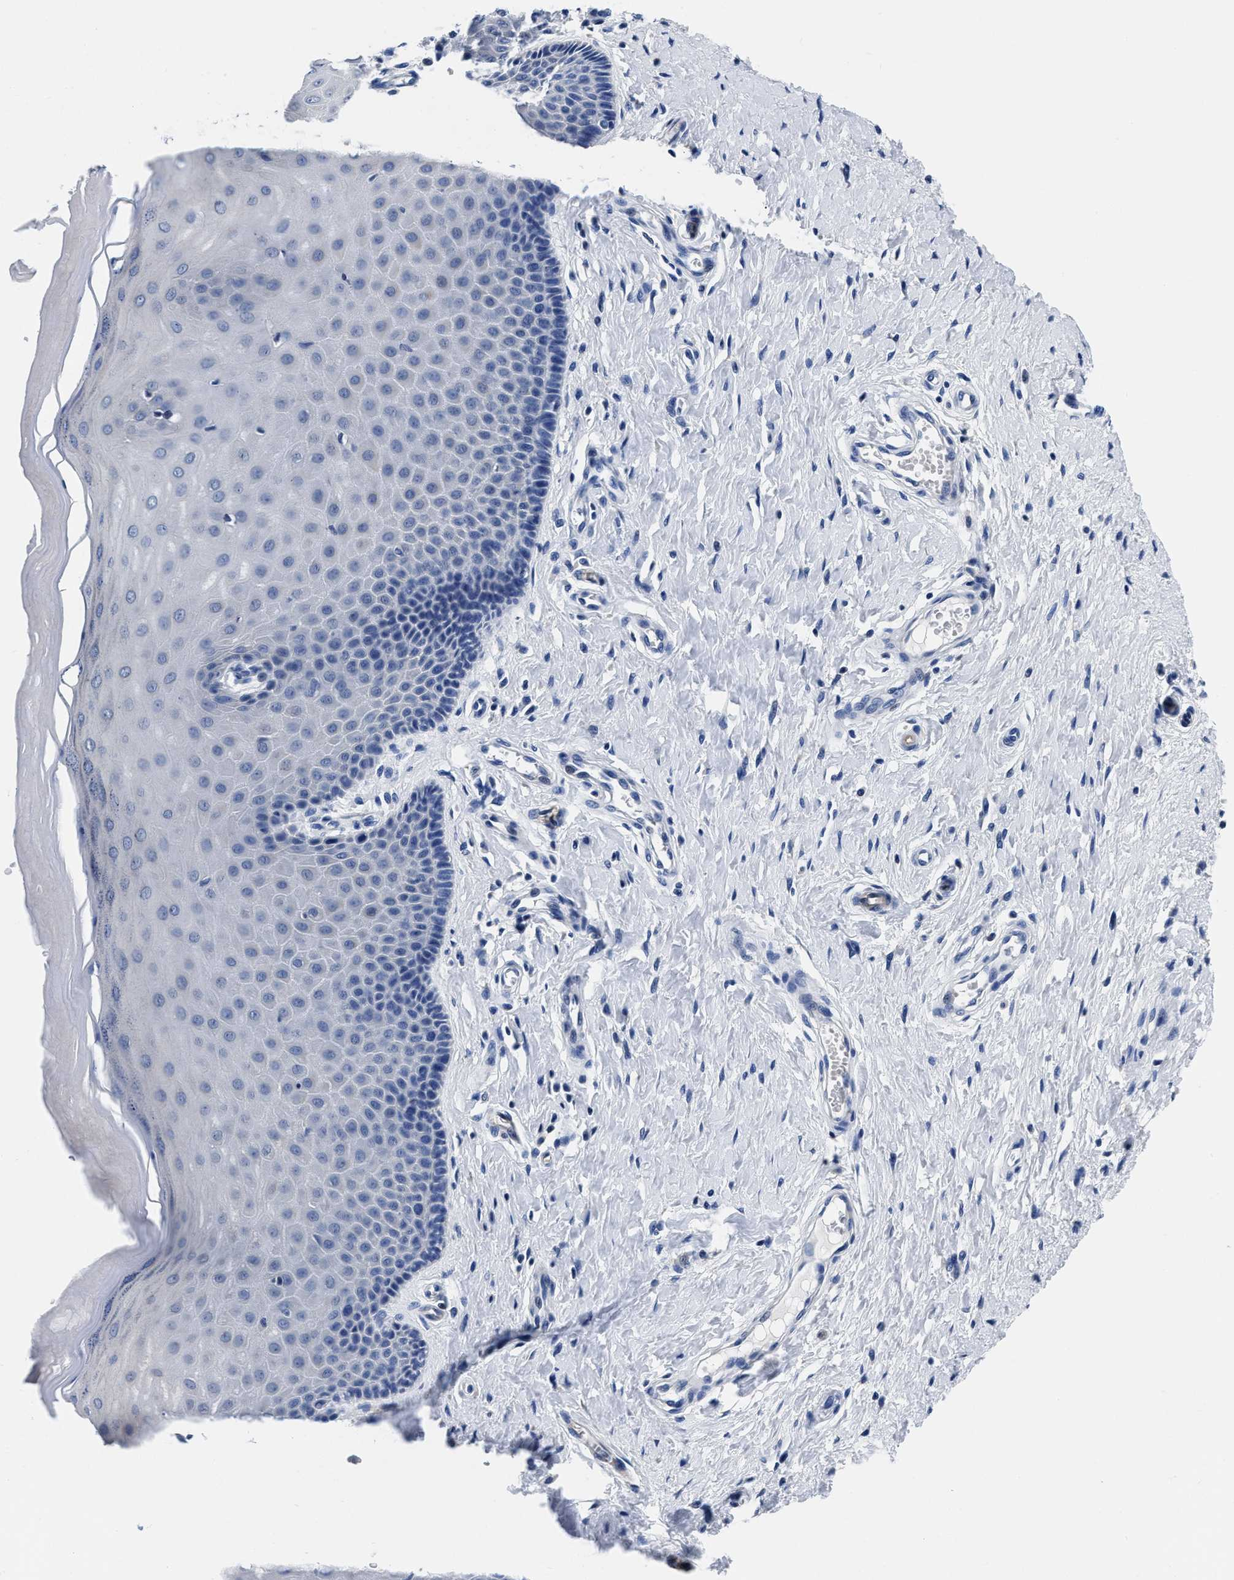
{"staining": {"intensity": "negative", "quantity": "none", "location": "none"}, "tissue": "cervix", "cell_type": "Glandular cells", "image_type": "normal", "snomed": [{"axis": "morphology", "description": "Normal tissue, NOS"}, {"axis": "topography", "description": "Cervix"}], "caption": "Immunohistochemistry (IHC) of unremarkable cervix displays no staining in glandular cells.", "gene": "SLC35F1", "patient": {"sex": "female", "age": 55}}